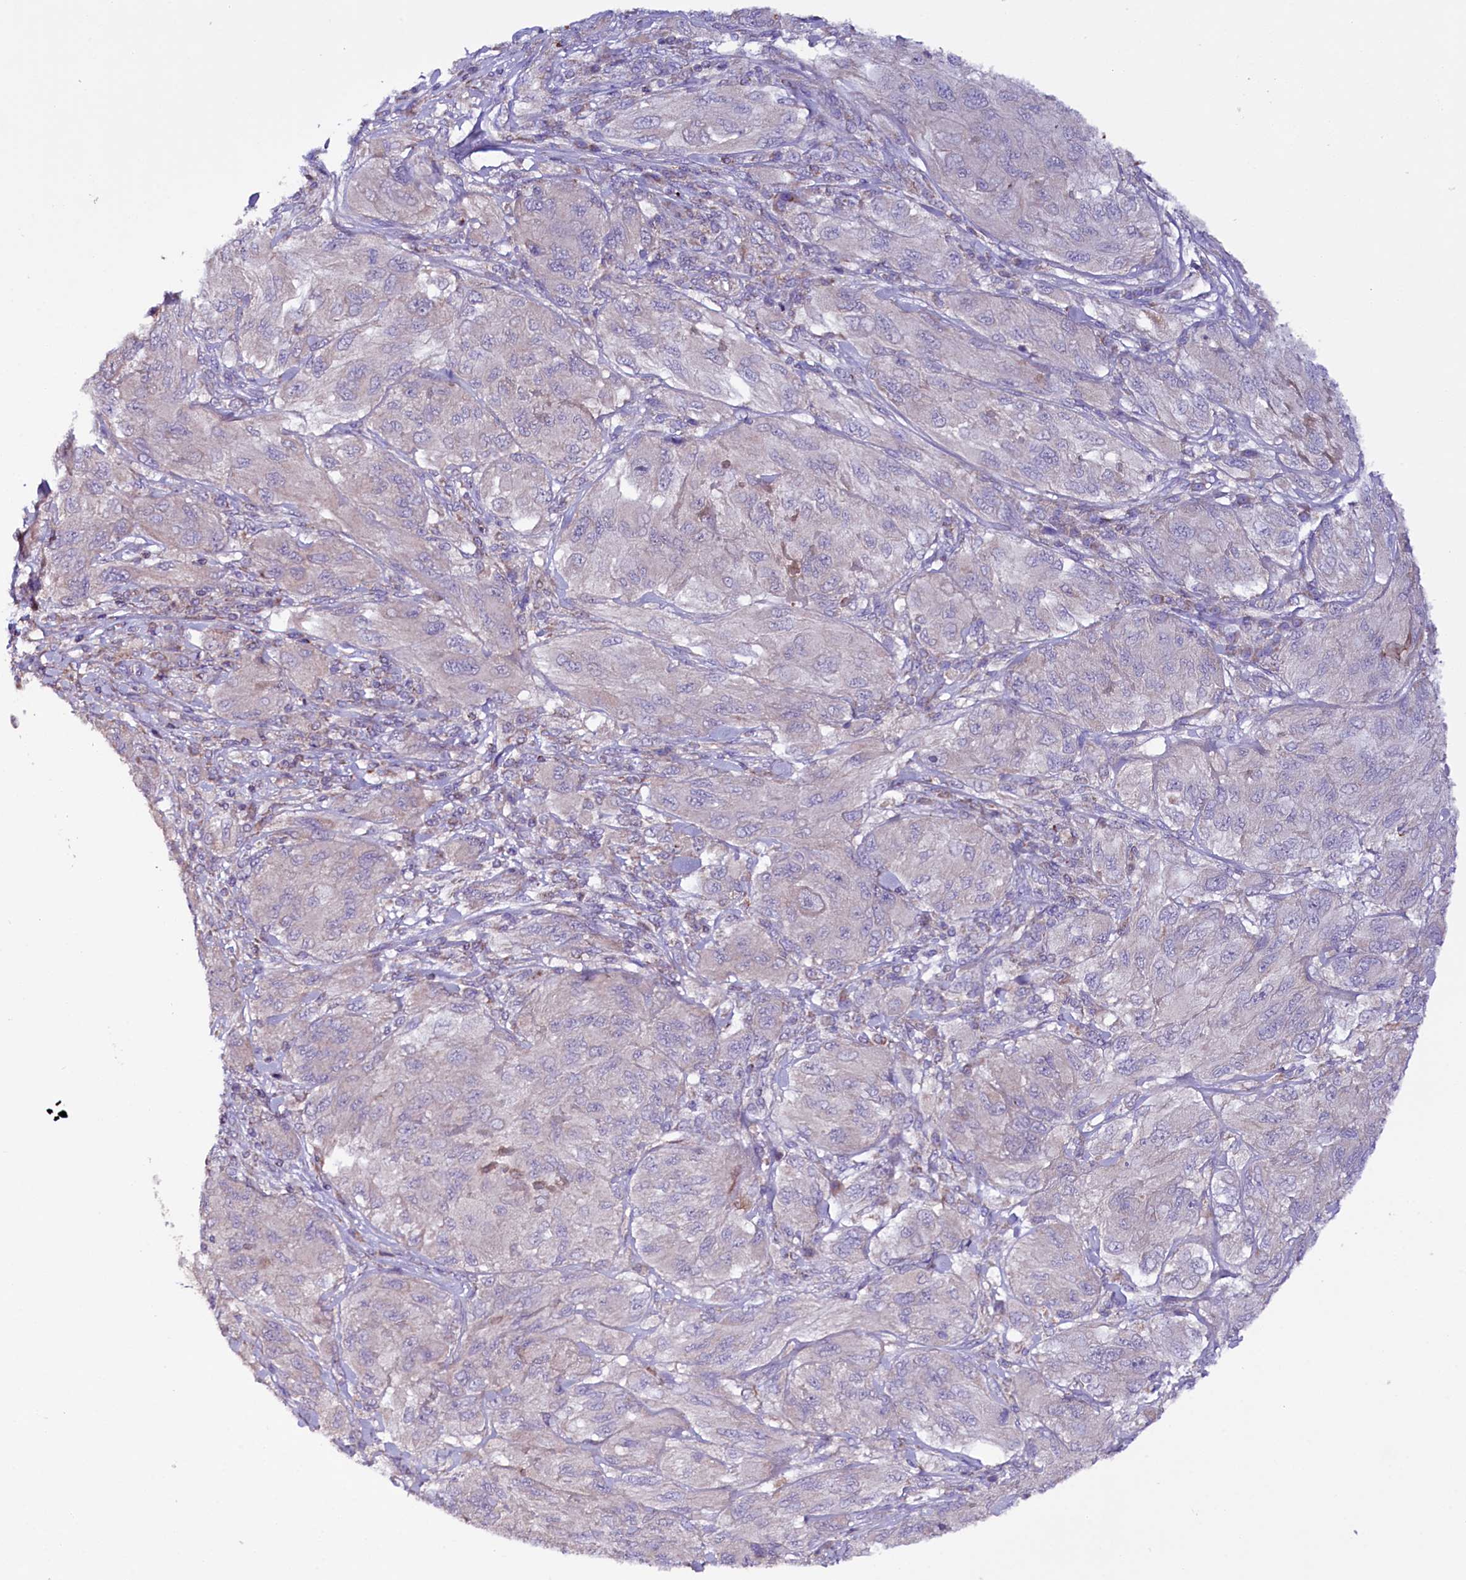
{"staining": {"intensity": "negative", "quantity": "none", "location": "none"}, "tissue": "melanoma", "cell_type": "Tumor cells", "image_type": "cancer", "snomed": [{"axis": "morphology", "description": "Malignant melanoma, NOS"}, {"axis": "topography", "description": "Skin"}], "caption": "Immunohistochemistry of melanoma exhibits no expression in tumor cells.", "gene": "ZNF45", "patient": {"sex": "female", "age": 91}}